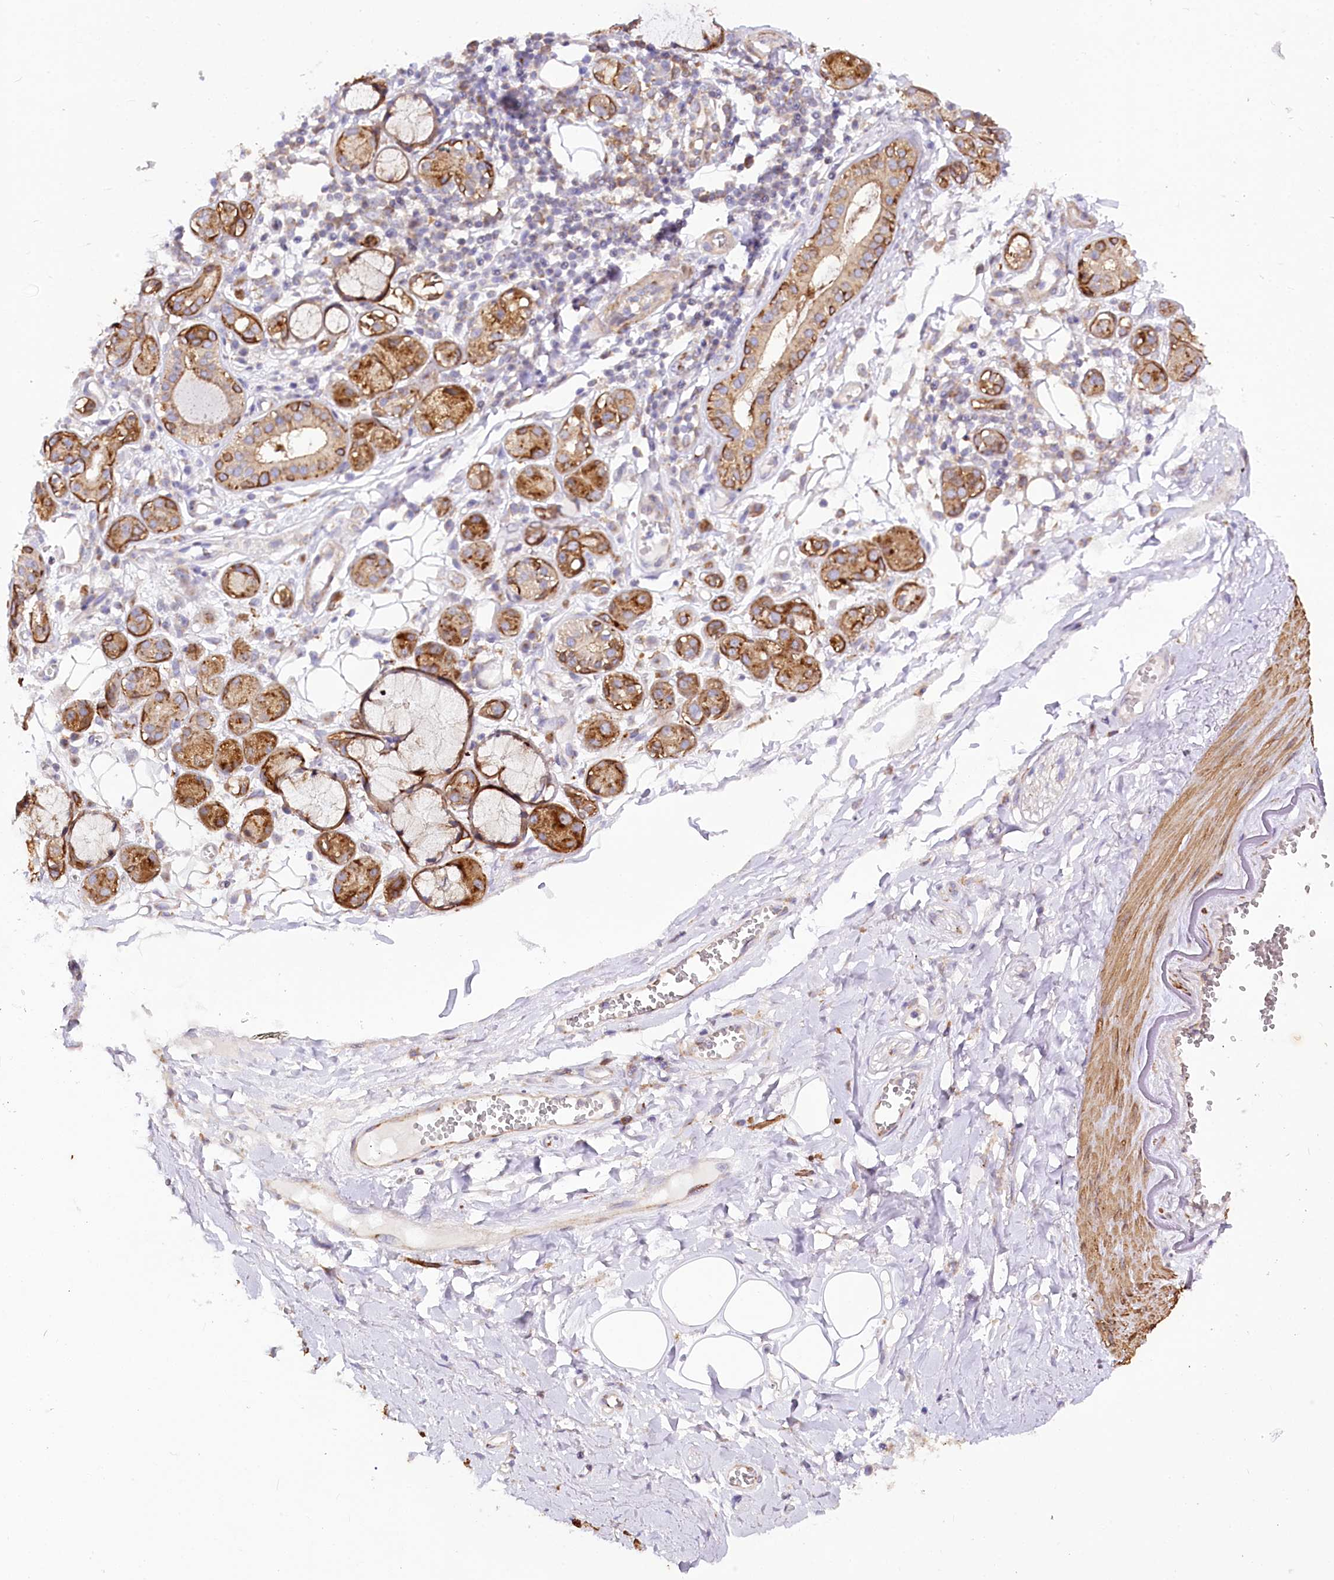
{"staining": {"intensity": "negative", "quantity": "none", "location": "none"}, "tissue": "adipose tissue", "cell_type": "Adipocytes", "image_type": "normal", "snomed": [{"axis": "morphology", "description": "Normal tissue, NOS"}, {"axis": "morphology", "description": "Inflammation, NOS"}, {"axis": "topography", "description": "Salivary gland"}, {"axis": "topography", "description": "Peripheral nerve tissue"}], "caption": "Histopathology image shows no significant protein staining in adipocytes of unremarkable adipose tissue. (IHC, brightfield microscopy, high magnification).", "gene": "STX6", "patient": {"sex": "female", "age": 75}}